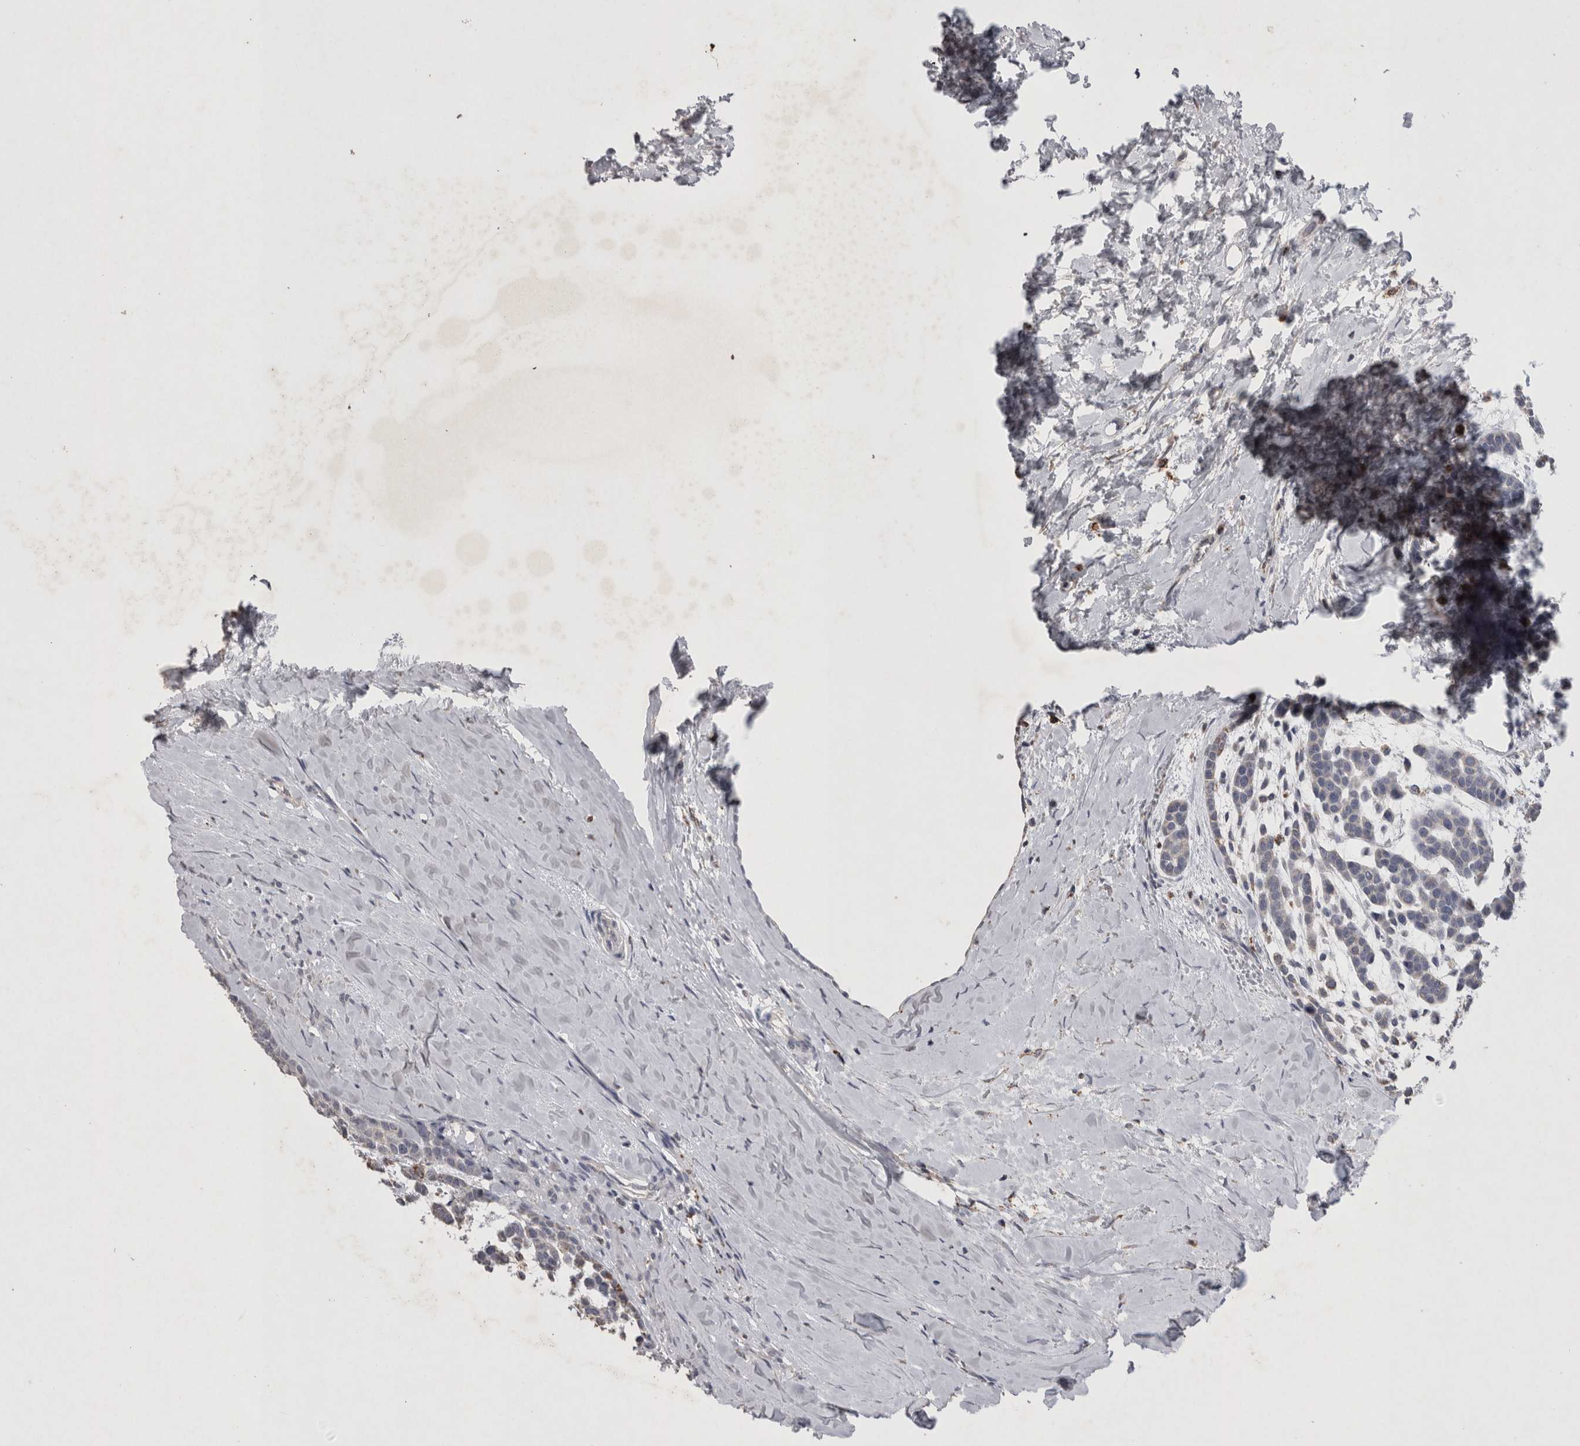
{"staining": {"intensity": "moderate", "quantity": "<25%", "location": "cytoplasmic/membranous"}, "tissue": "head and neck cancer", "cell_type": "Tumor cells", "image_type": "cancer", "snomed": [{"axis": "morphology", "description": "Adenocarcinoma, NOS"}, {"axis": "morphology", "description": "Adenoma, NOS"}, {"axis": "topography", "description": "Head-Neck"}], "caption": "Immunohistochemistry (IHC) photomicrograph of neoplastic tissue: head and neck adenoma stained using immunohistochemistry (IHC) exhibits low levels of moderate protein expression localized specifically in the cytoplasmic/membranous of tumor cells, appearing as a cytoplasmic/membranous brown color.", "gene": "DKK3", "patient": {"sex": "female", "age": 55}}